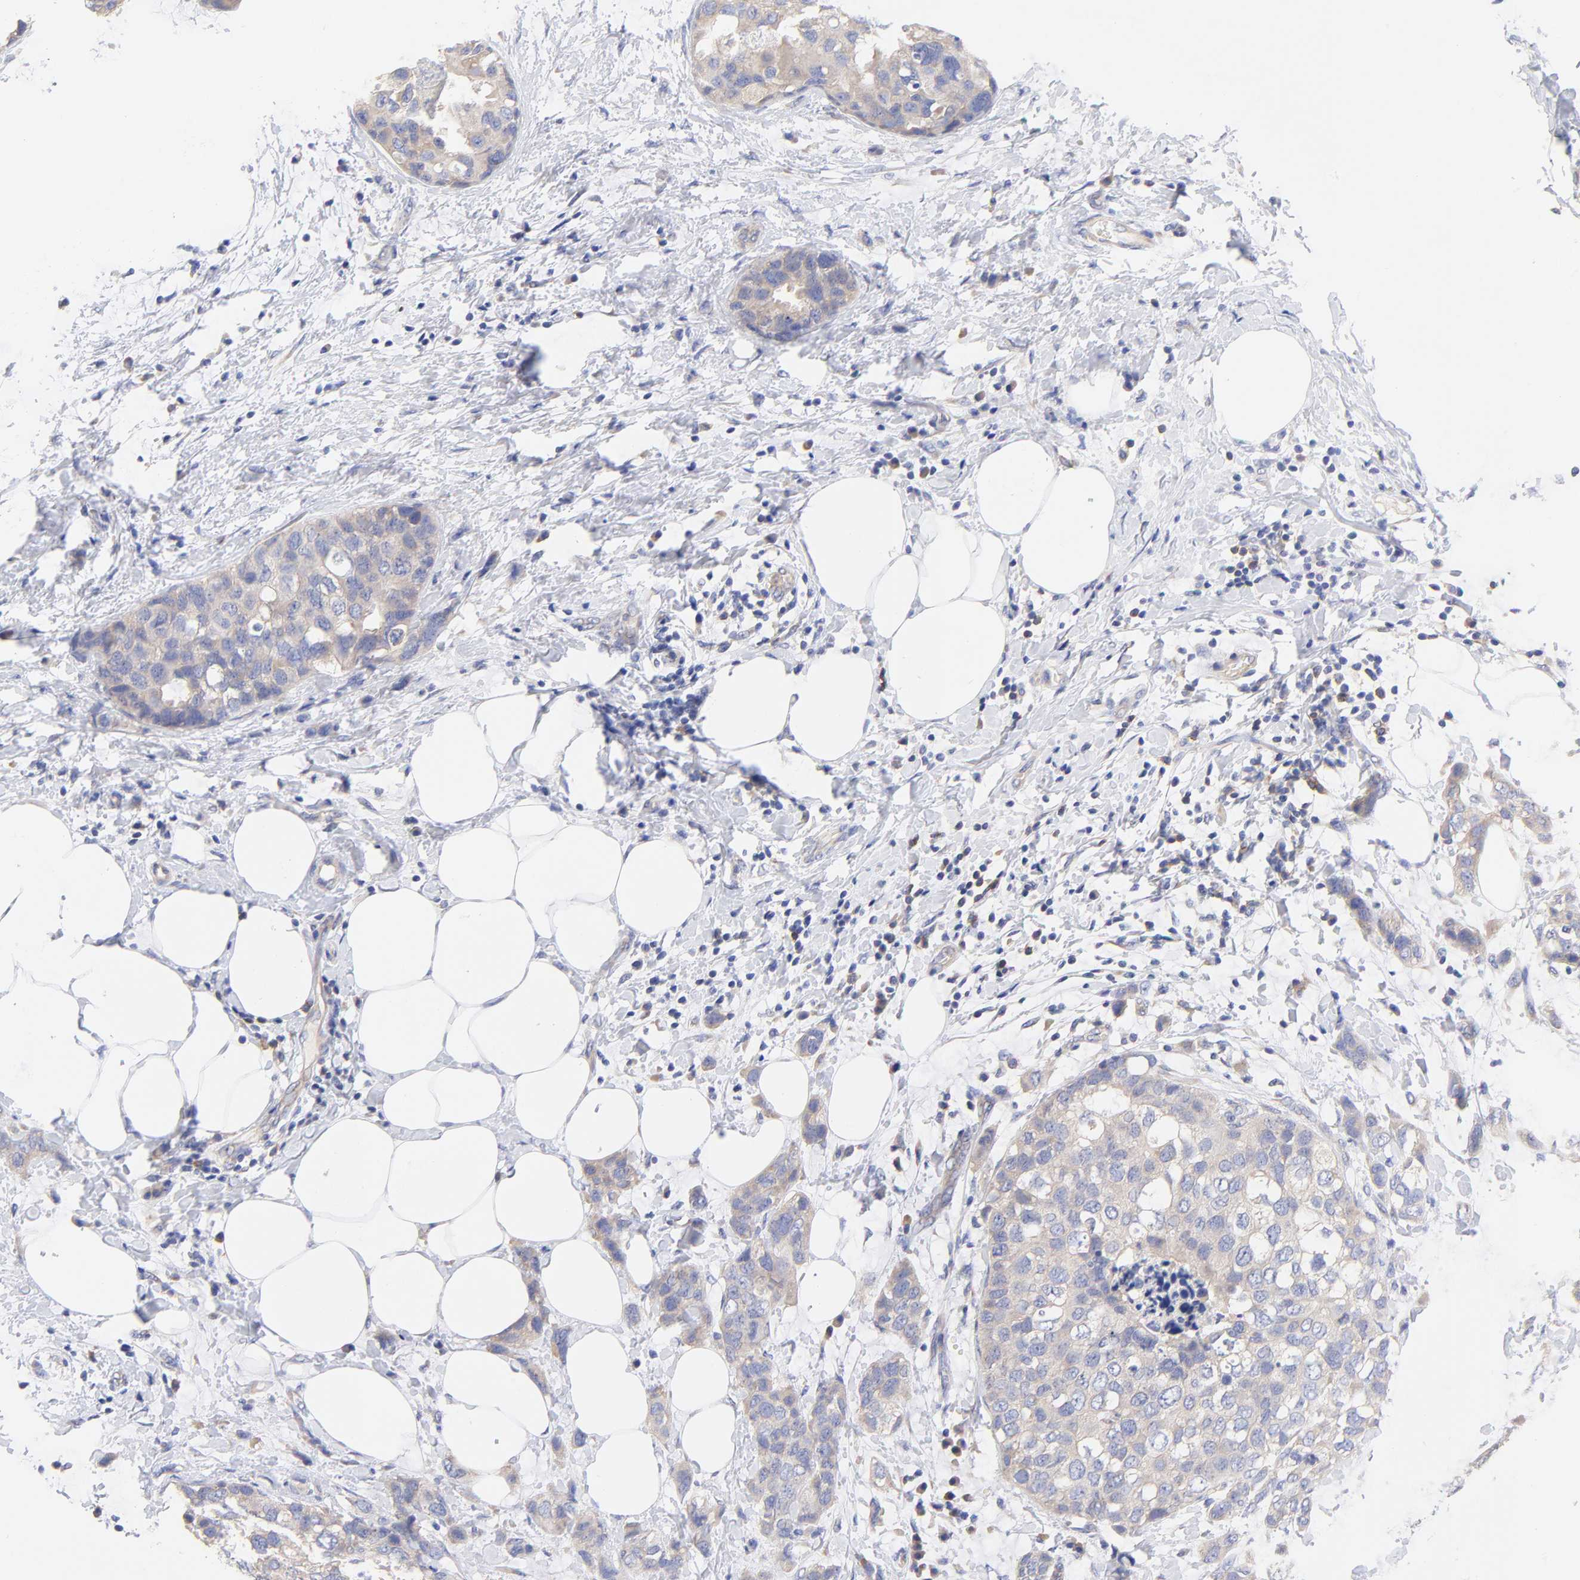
{"staining": {"intensity": "weak", "quantity": ">75%", "location": "cytoplasmic/membranous"}, "tissue": "breast cancer", "cell_type": "Tumor cells", "image_type": "cancer", "snomed": [{"axis": "morphology", "description": "Normal tissue, NOS"}, {"axis": "morphology", "description": "Duct carcinoma"}, {"axis": "topography", "description": "Breast"}], "caption": "The photomicrograph reveals immunohistochemical staining of infiltrating ductal carcinoma (breast). There is weak cytoplasmic/membranous staining is appreciated in approximately >75% of tumor cells. Immunohistochemistry (ihc) stains the protein of interest in brown and the nuclei are stained blue.", "gene": "TNFRSF13C", "patient": {"sex": "female", "age": 50}}